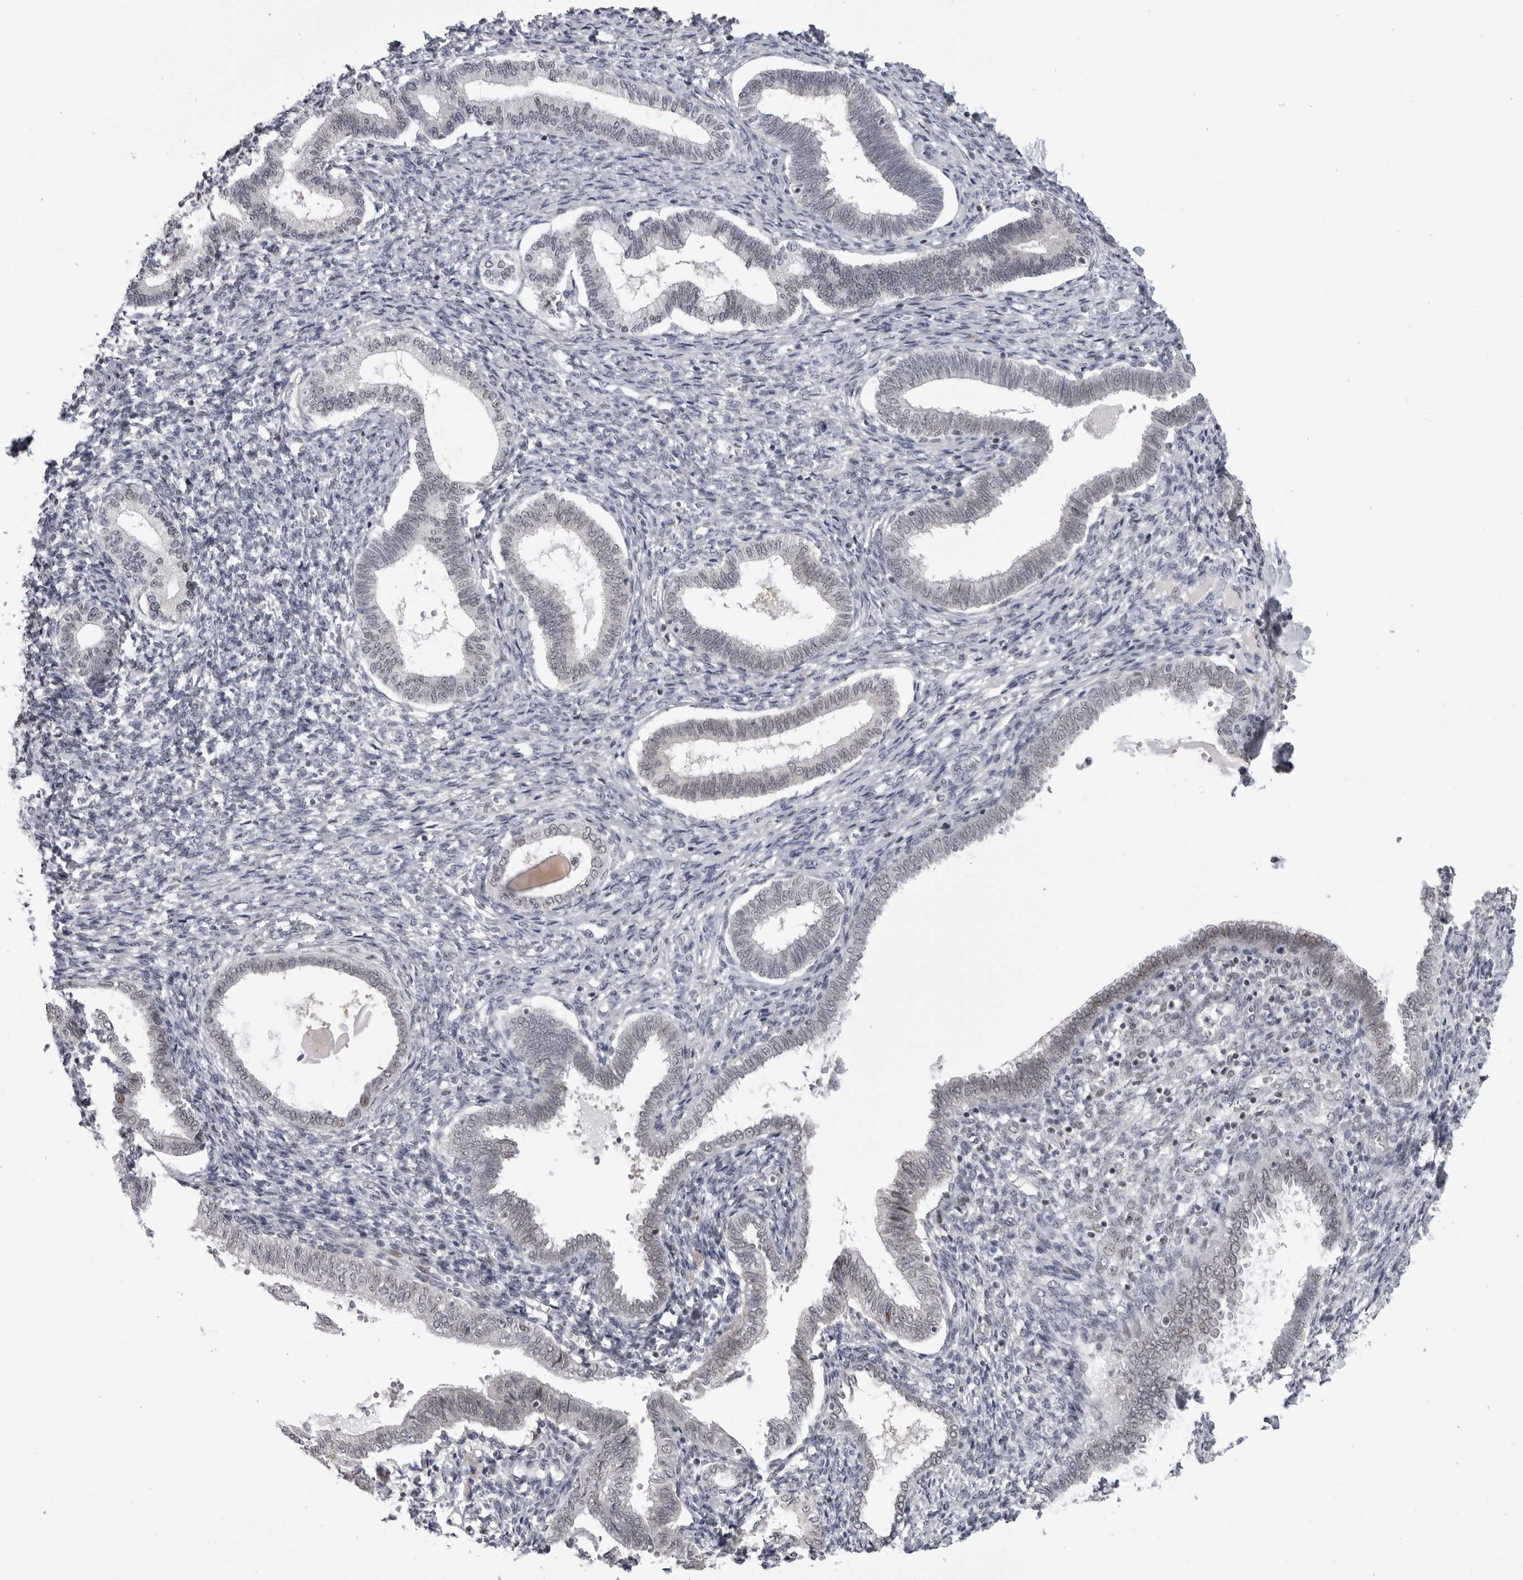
{"staining": {"intensity": "negative", "quantity": "none", "location": "none"}, "tissue": "endometrium", "cell_type": "Cells in endometrial stroma", "image_type": "normal", "snomed": [{"axis": "morphology", "description": "Normal tissue, NOS"}, {"axis": "topography", "description": "Endometrium"}], "caption": "Immunohistochemistry (IHC) histopathology image of normal endometrium: endometrium stained with DAB shows no significant protein staining in cells in endometrial stroma.", "gene": "ALPK2", "patient": {"sex": "female", "age": 77}}